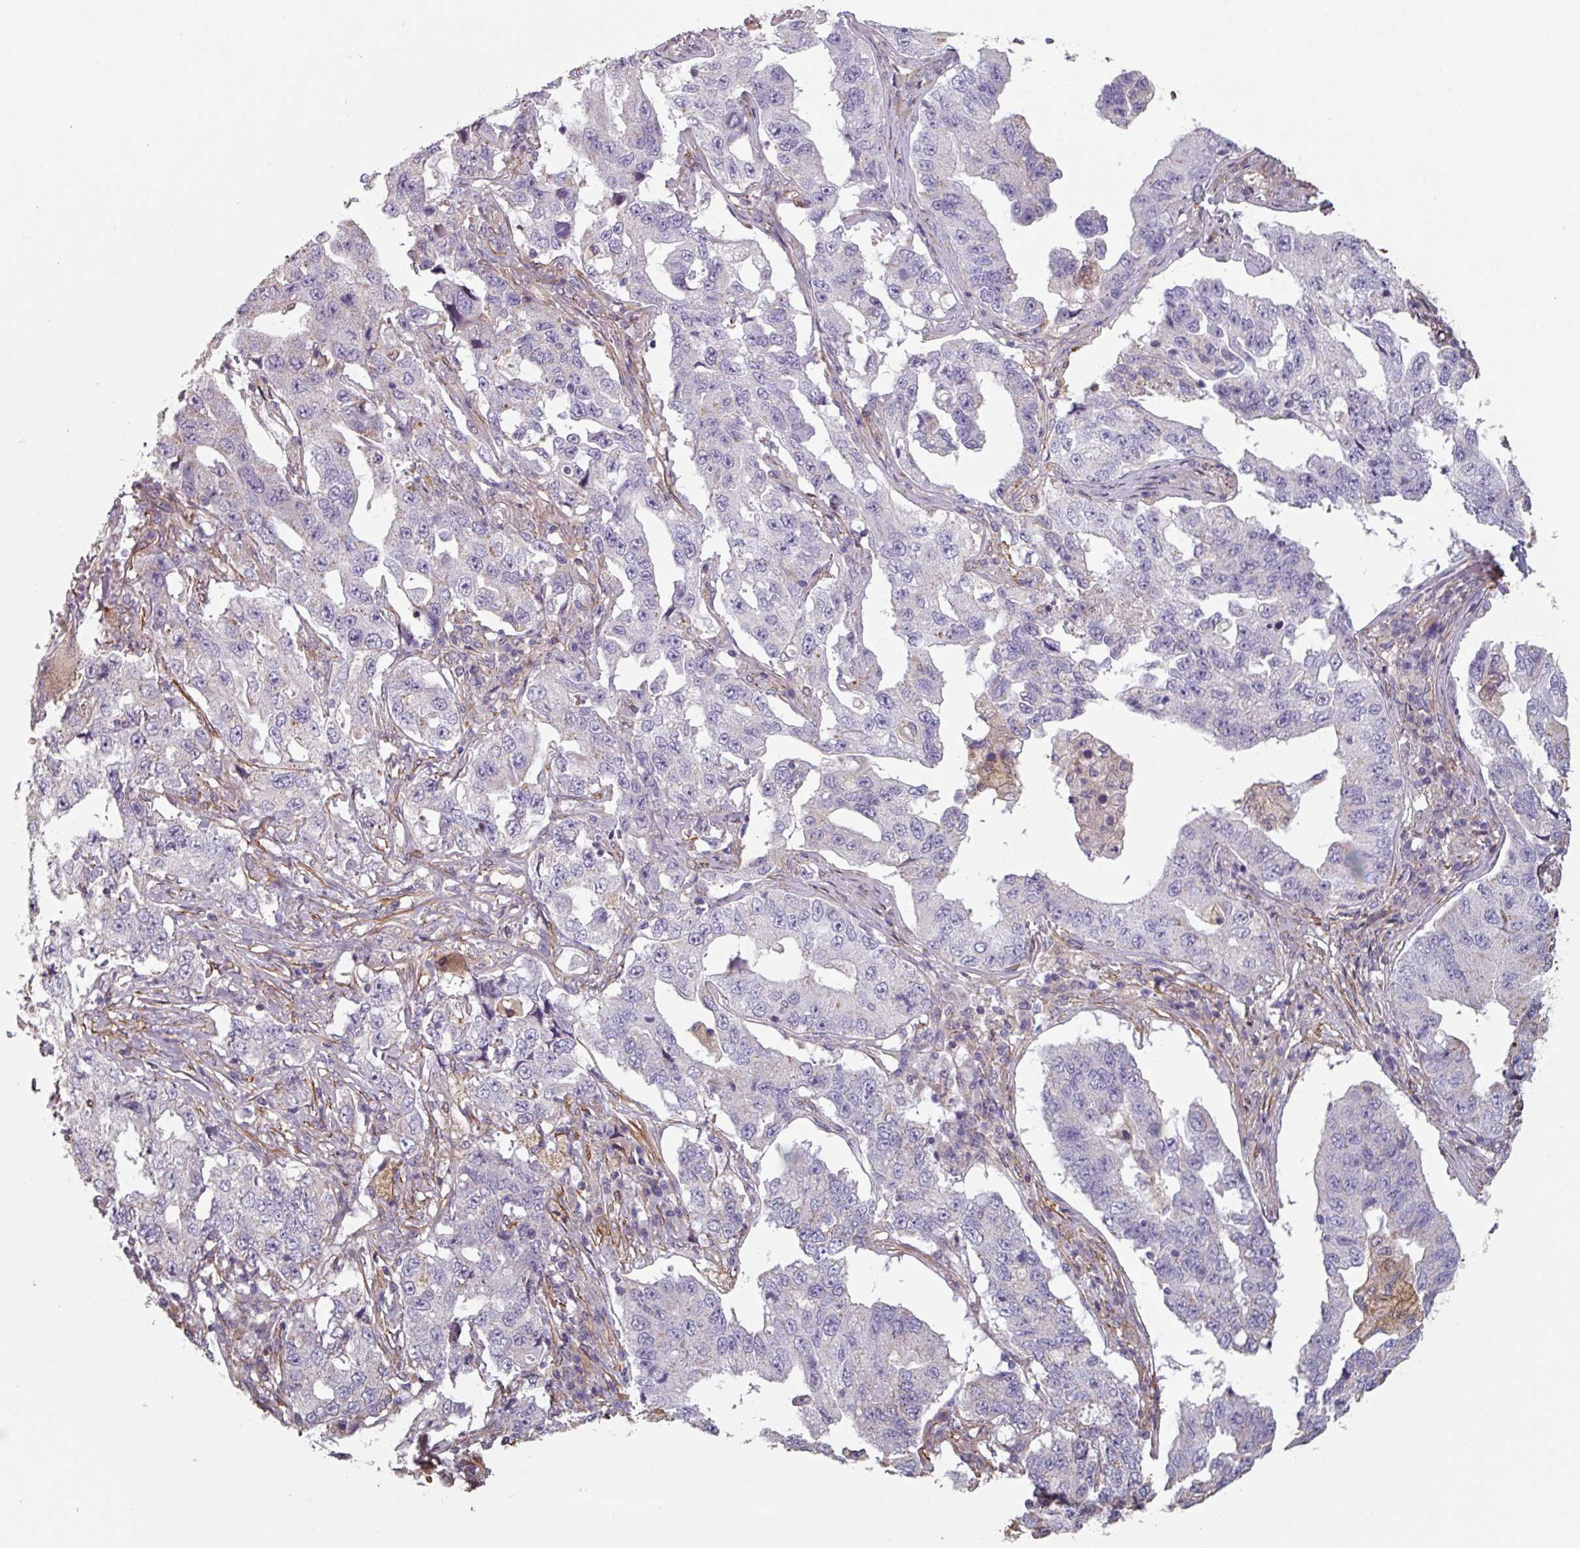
{"staining": {"intensity": "negative", "quantity": "none", "location": "none"}, "tissue": "lung cancer", "cell_type": "Tumor cells", "image_type": "cancer", "snomed": [{"axis": "morphology", "description": "Adenocarcinoma, NOS"}, {"axis": "topography", "description": "Lung"}], "caption": "An IHC micrograph of lung cancer (adenocarcinoma) is shown. There is no staining in tumor cells of lung cancer (adenocarcinoma). (Brightfield microscopy of DAB immunohistochemistry at high magnification).", "gene": "GSTA4", "patient": {"sex": "female", "age": 51}}